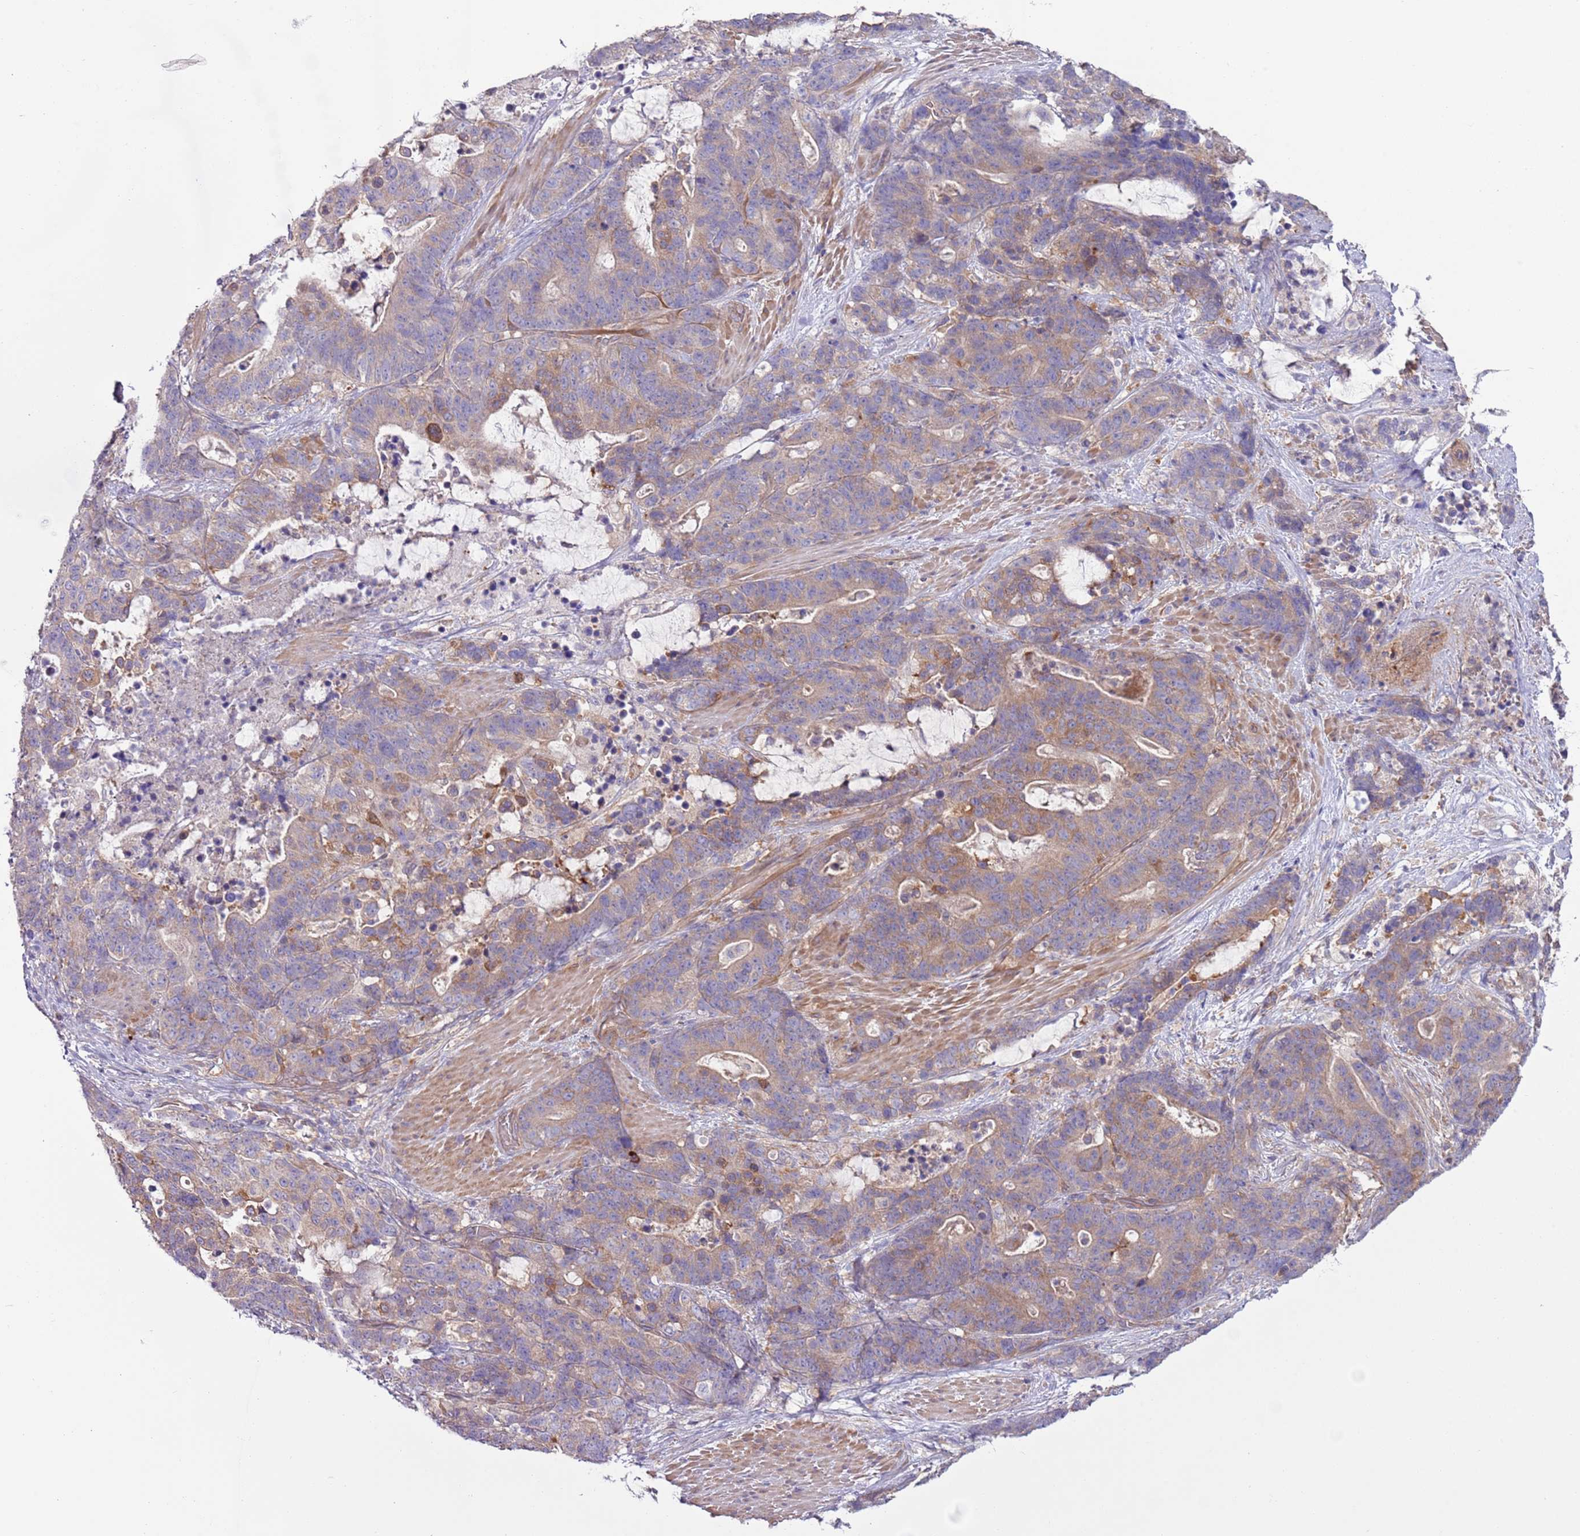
{"staining": {"intensity": "moderate", "quantity": "<25%", "location": "cytoplasmic/membranous"}, "tissue": "stomach cancer", "cell_type": "Tumor cells", "image_type": "cancer", "snomed": [{"axis": "morphology", "description": "Adenocarcinoma, NOS"}, {"axis": "topography", "description": "Stomach"}], "caption": "The photomicrograph reveals a brown stain indicating the presence of a protein in the cytoplasmic/membranous of tumor cells in adenocarcinoma (stomach).", "gene": "LPIN2", "patient": {"sex": "female", "age": 76}}